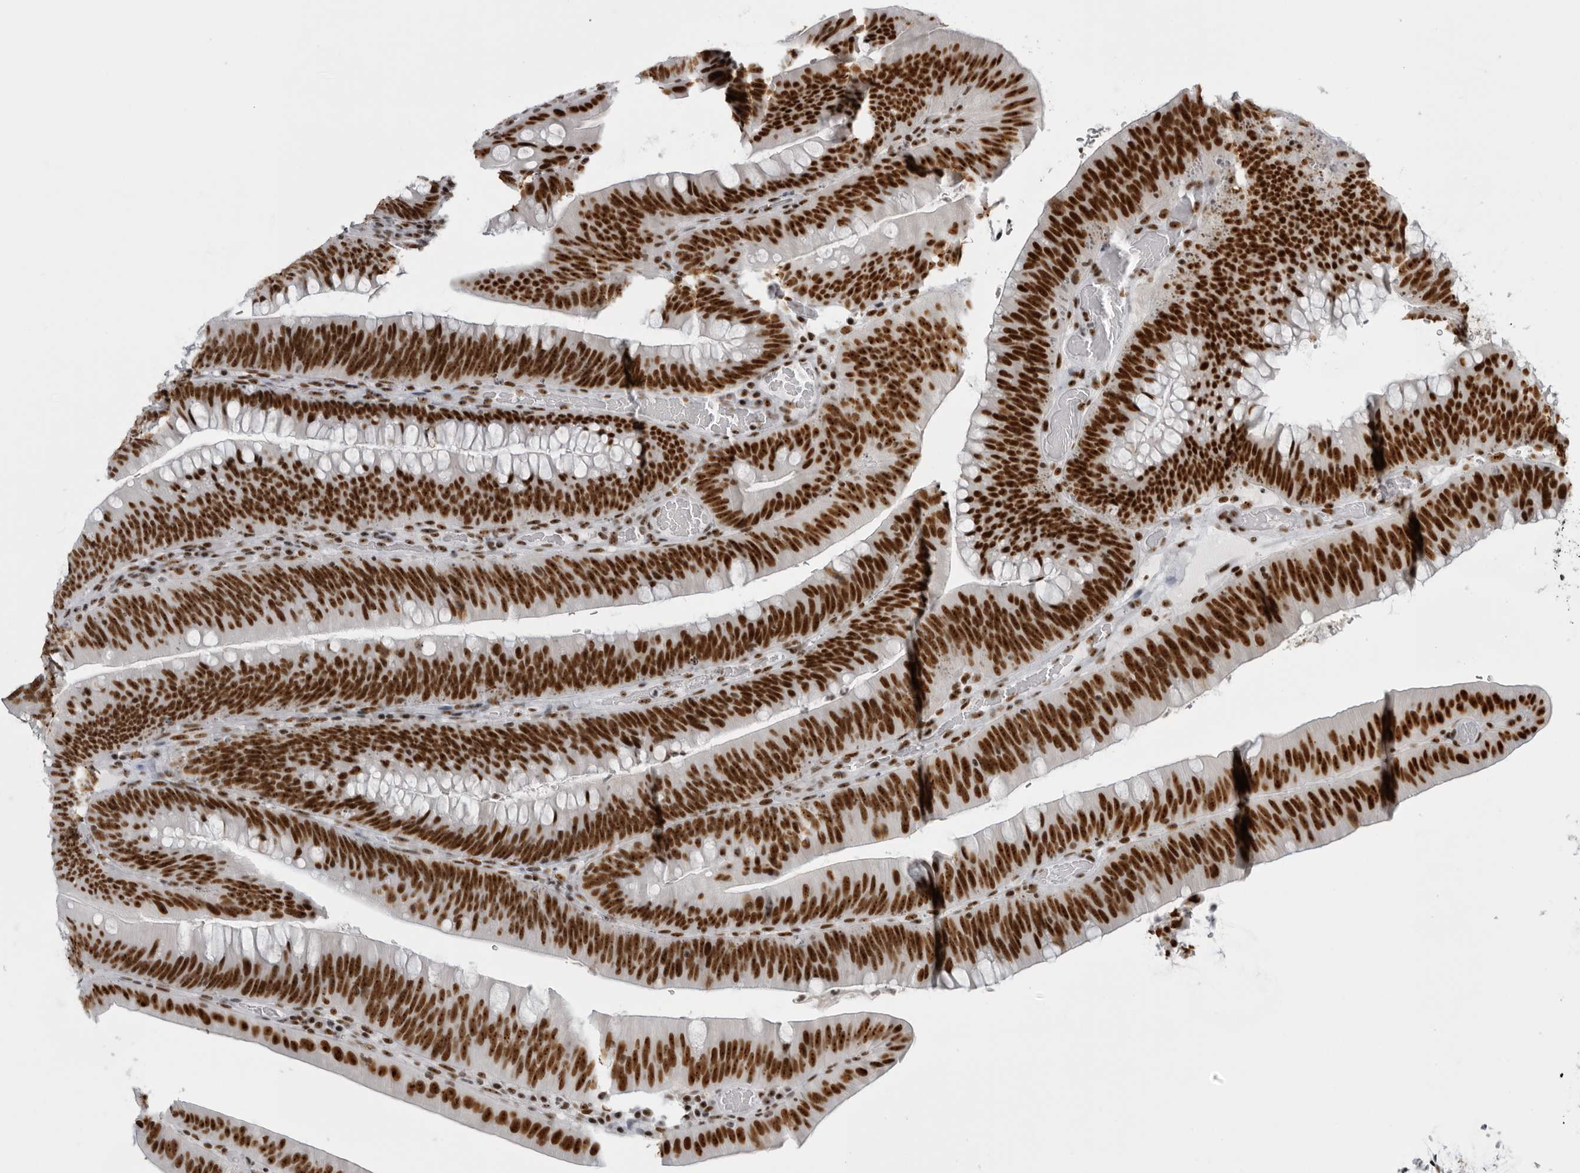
{"staining": {"intensity": "strong", "quantity": ">75%", "location": "nuclear"}, "tissue": "colorectal cancer", "cell_type": "Tumor cells", "image_type": "cancer", "snomed": [{"axis": "morphology", "description": "Normal tissue, NOS"}, {"axis": "topography", "description": "Colon"}], "caption": "Tumor cells demonstrate high levels of strong nuclear expression in approximately >75% of cells in human colorectal cancer.", "gene": "DHX9", "patient": {"sex": "female", "age": 82}}